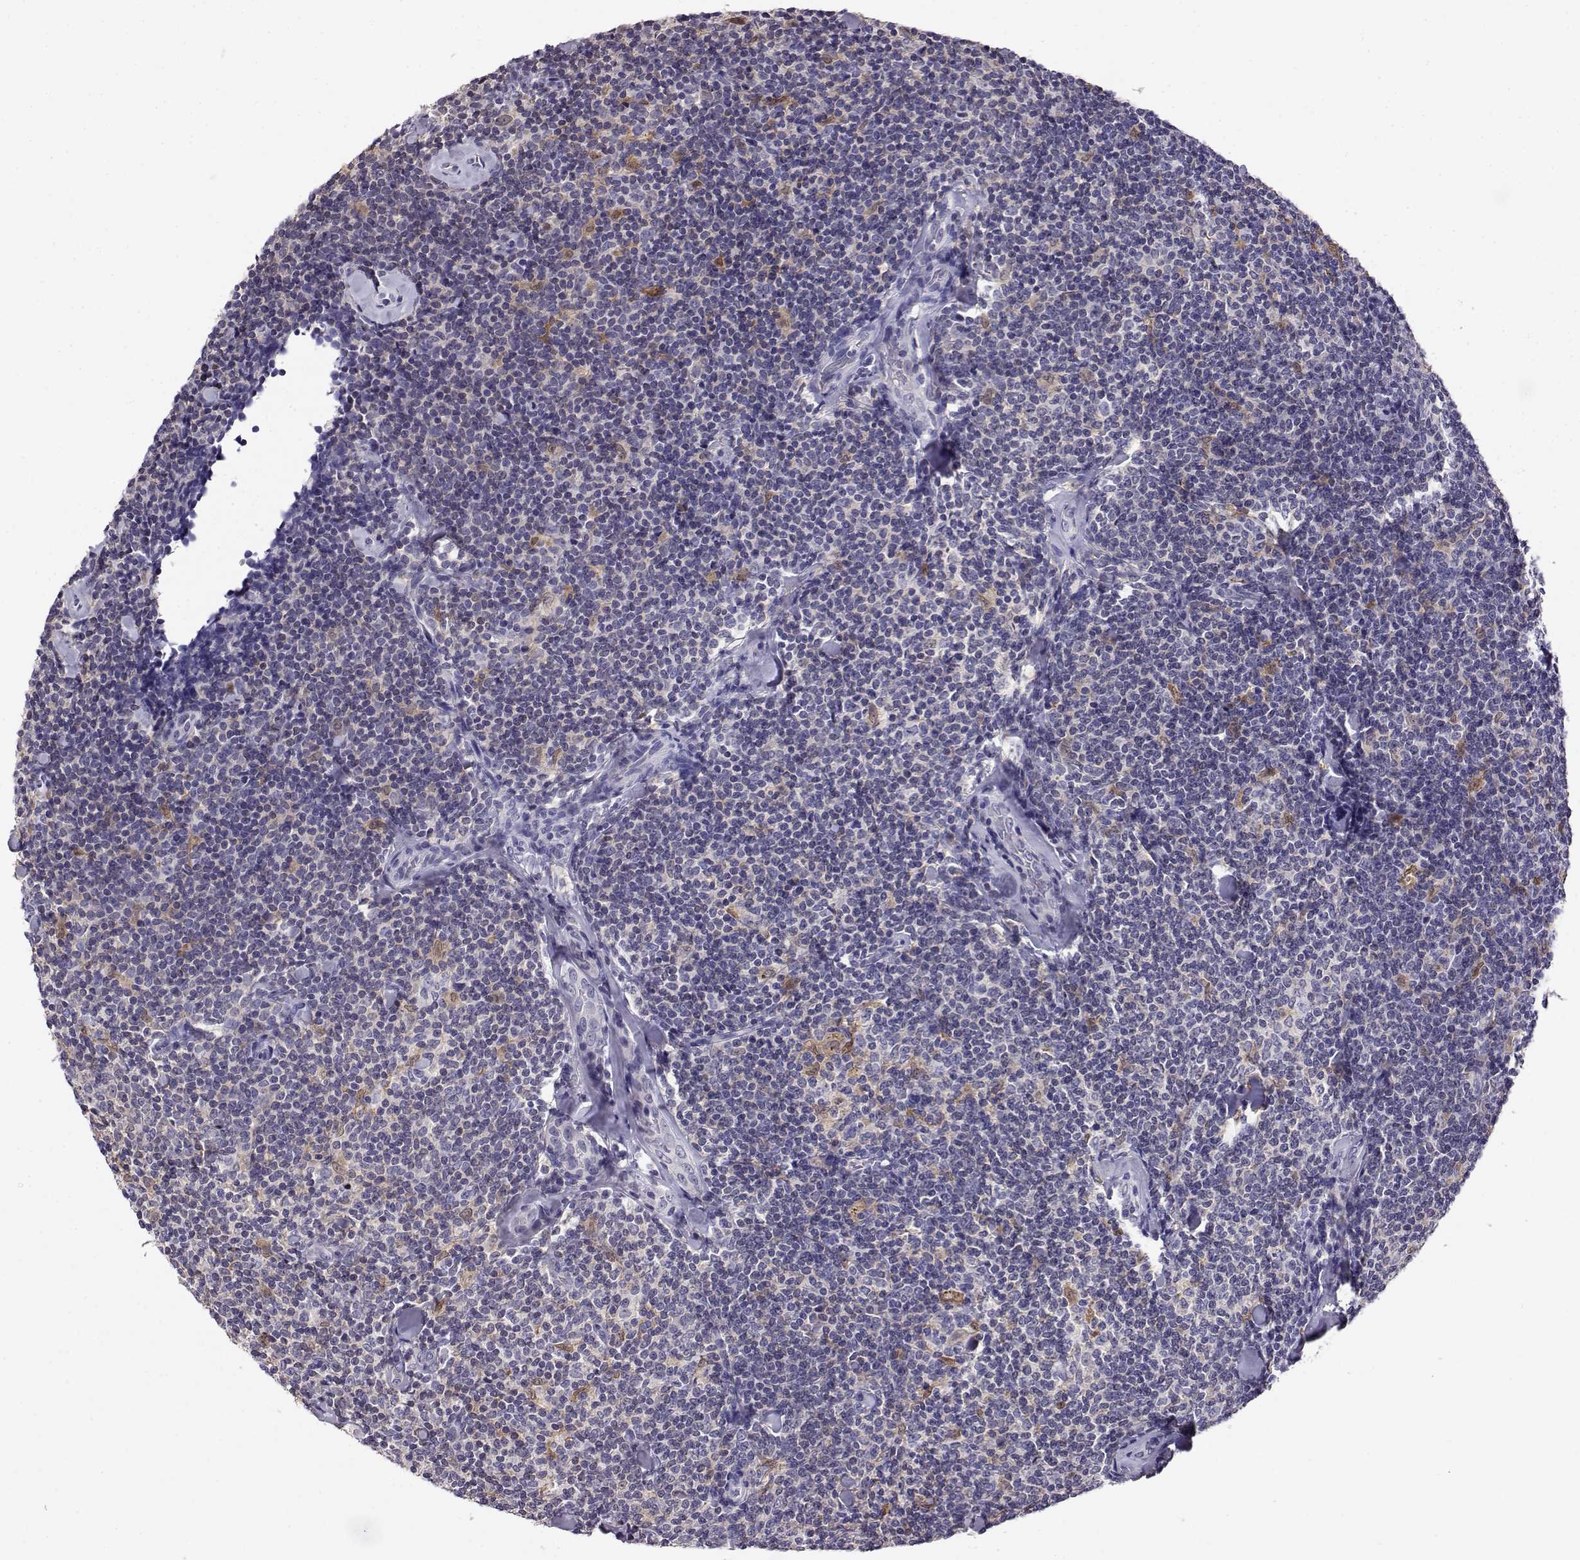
{"staining": {"intensity": "weak", "quantity": "<25%", "location": "cytoplasmic/membranous"}, "tissue": "lymphoma", "cell_type": "Tumor cells", "image_type": "cancer", "snomed": [{"axis": "morphology", "description": "Malignant lymphoma, non-Hodgkin's type, Low grade"}, {"axis": "topography", "description": "Lymph node"}], "caption": "Lymphoma stained for a protein using IHC shows no expression tumor cells.", "gene": "AKR1B1", "patient": {"sex": "female", "age": 56}}